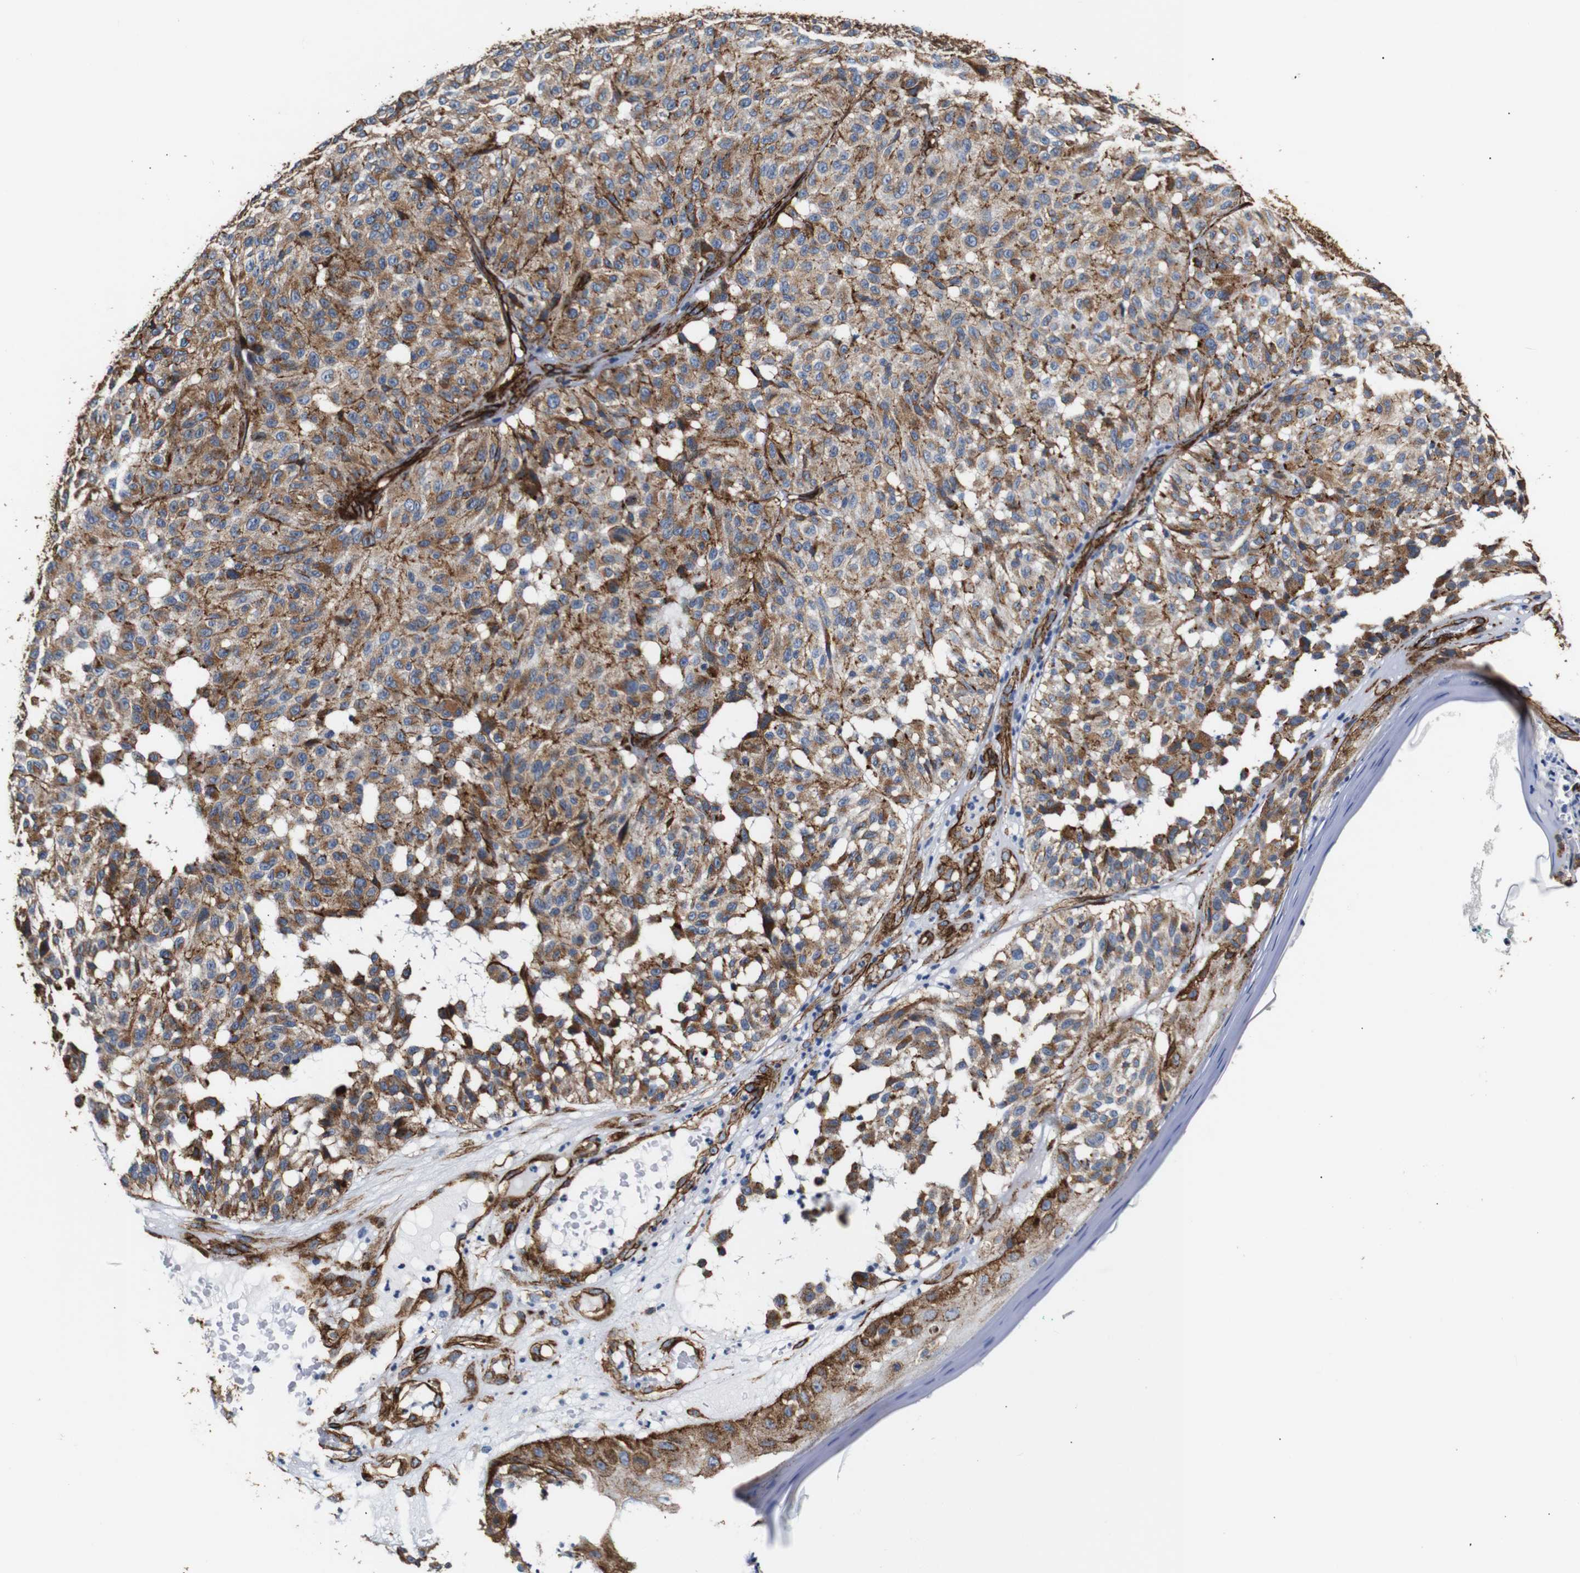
{"staining": {"intensity": "moderate", "quantity": ">75%", "location": "cytoplasmic/membranous"}, "tissue": "melanoma", "cell_type": "Tumor cells", "image_type": "cancer", "snomed": [{"axis": "morphology", "description": "Malignant melanoma, NOS"}, {"axis": "topography", "description": "Skin"}], "caption": "This is a histology image of immunohistochemistry staining of malignant melanoma, which shows moderate positivity in the cytoplasmic/membranous of tumor cells.", "gene": "CAV2", "patient": {"sex": "female", "age": 46}}